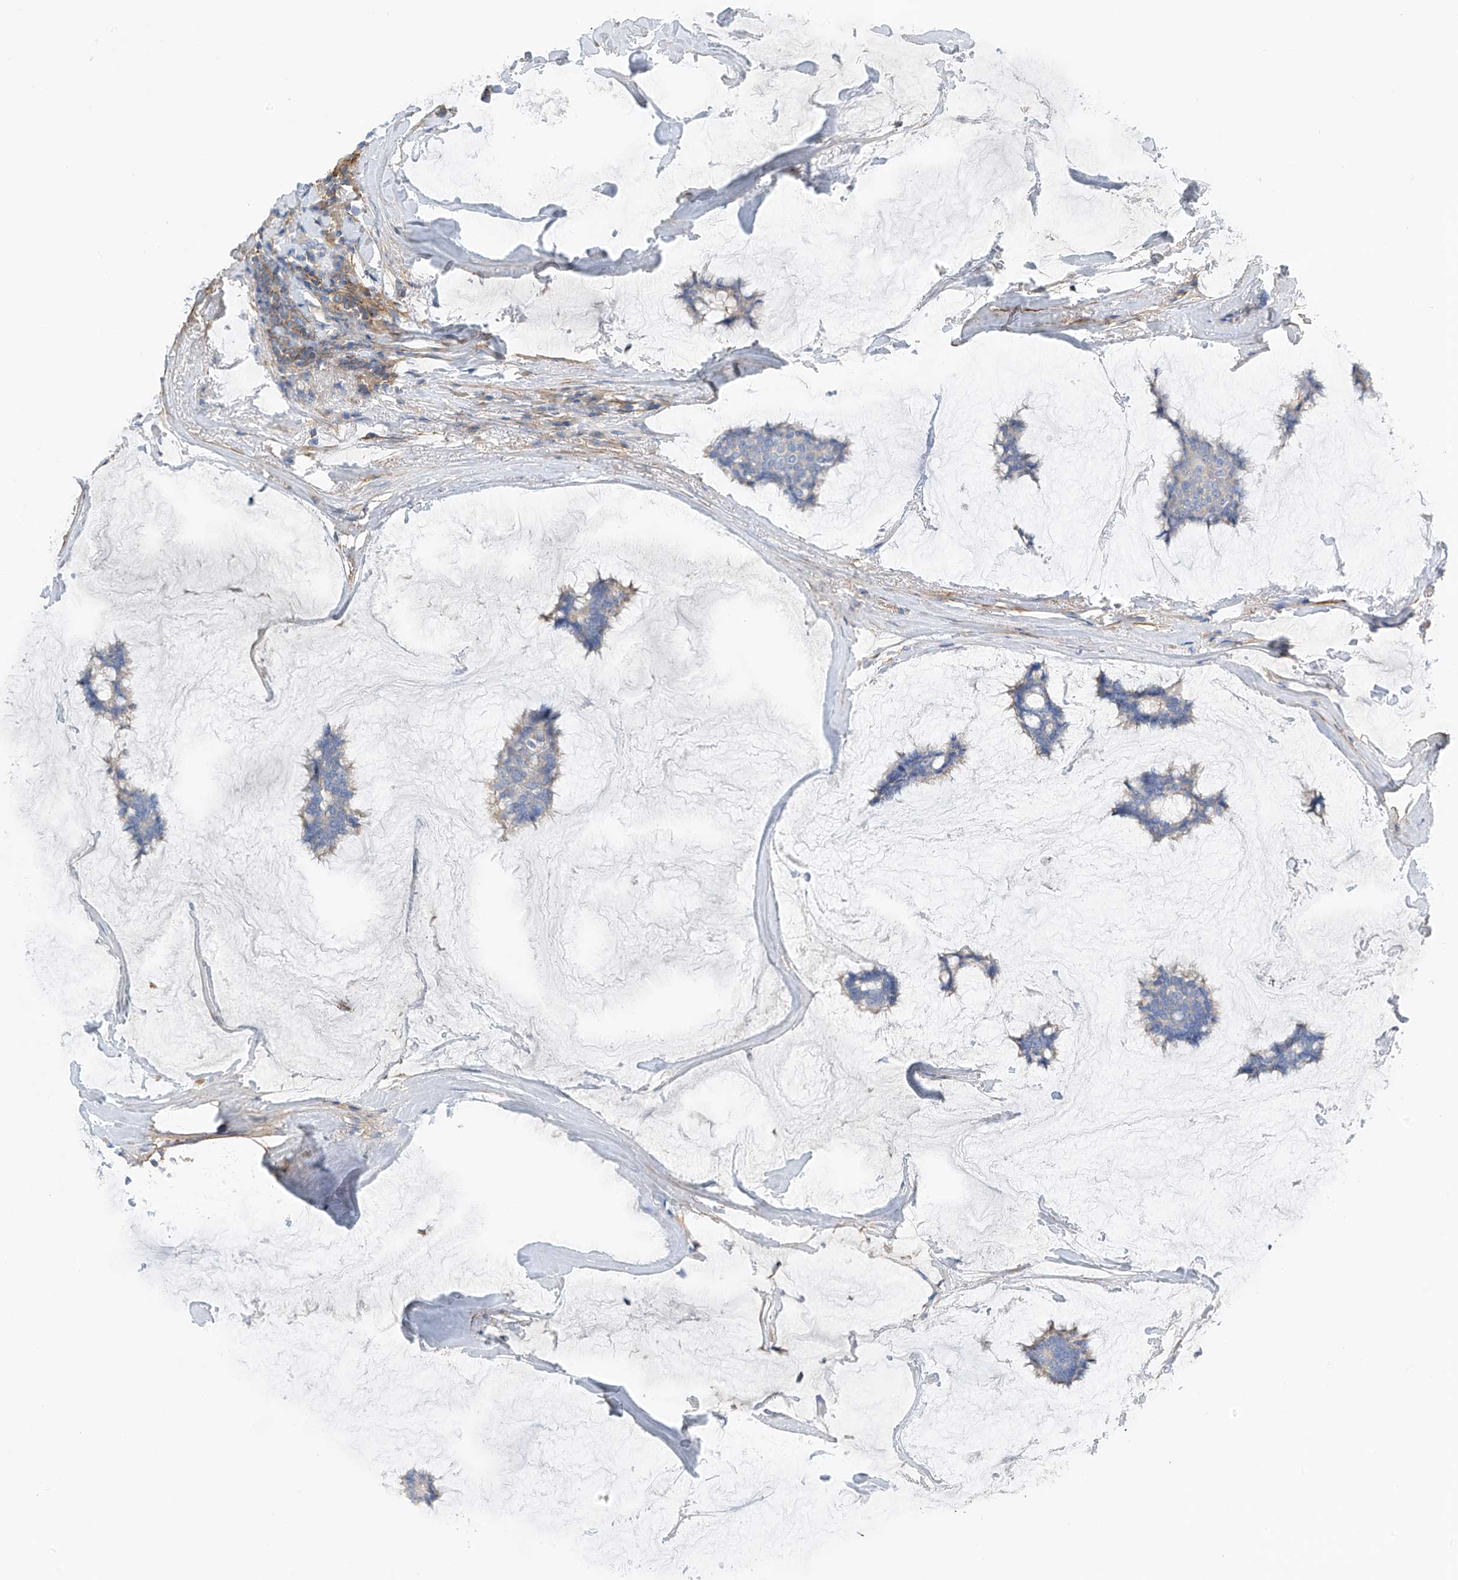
{"staining": {"intensity": "negative", "quantity": "none", "location": "none"}, "tissue": "breast cancer", "cell_type": "Tumor cells", "image_type": "cancer", "snomed": [{"axis": "morphology", "description": "Duct carcinoma"}, {"axis": "topography", "description": "Breast"}], "caption": "Breast intraductal carcinoma was stained to show a protein in brown. There is no significant expression in tumor cells.", "gene": "NALCN", "patient": {"sex": "female", "age": 93}}